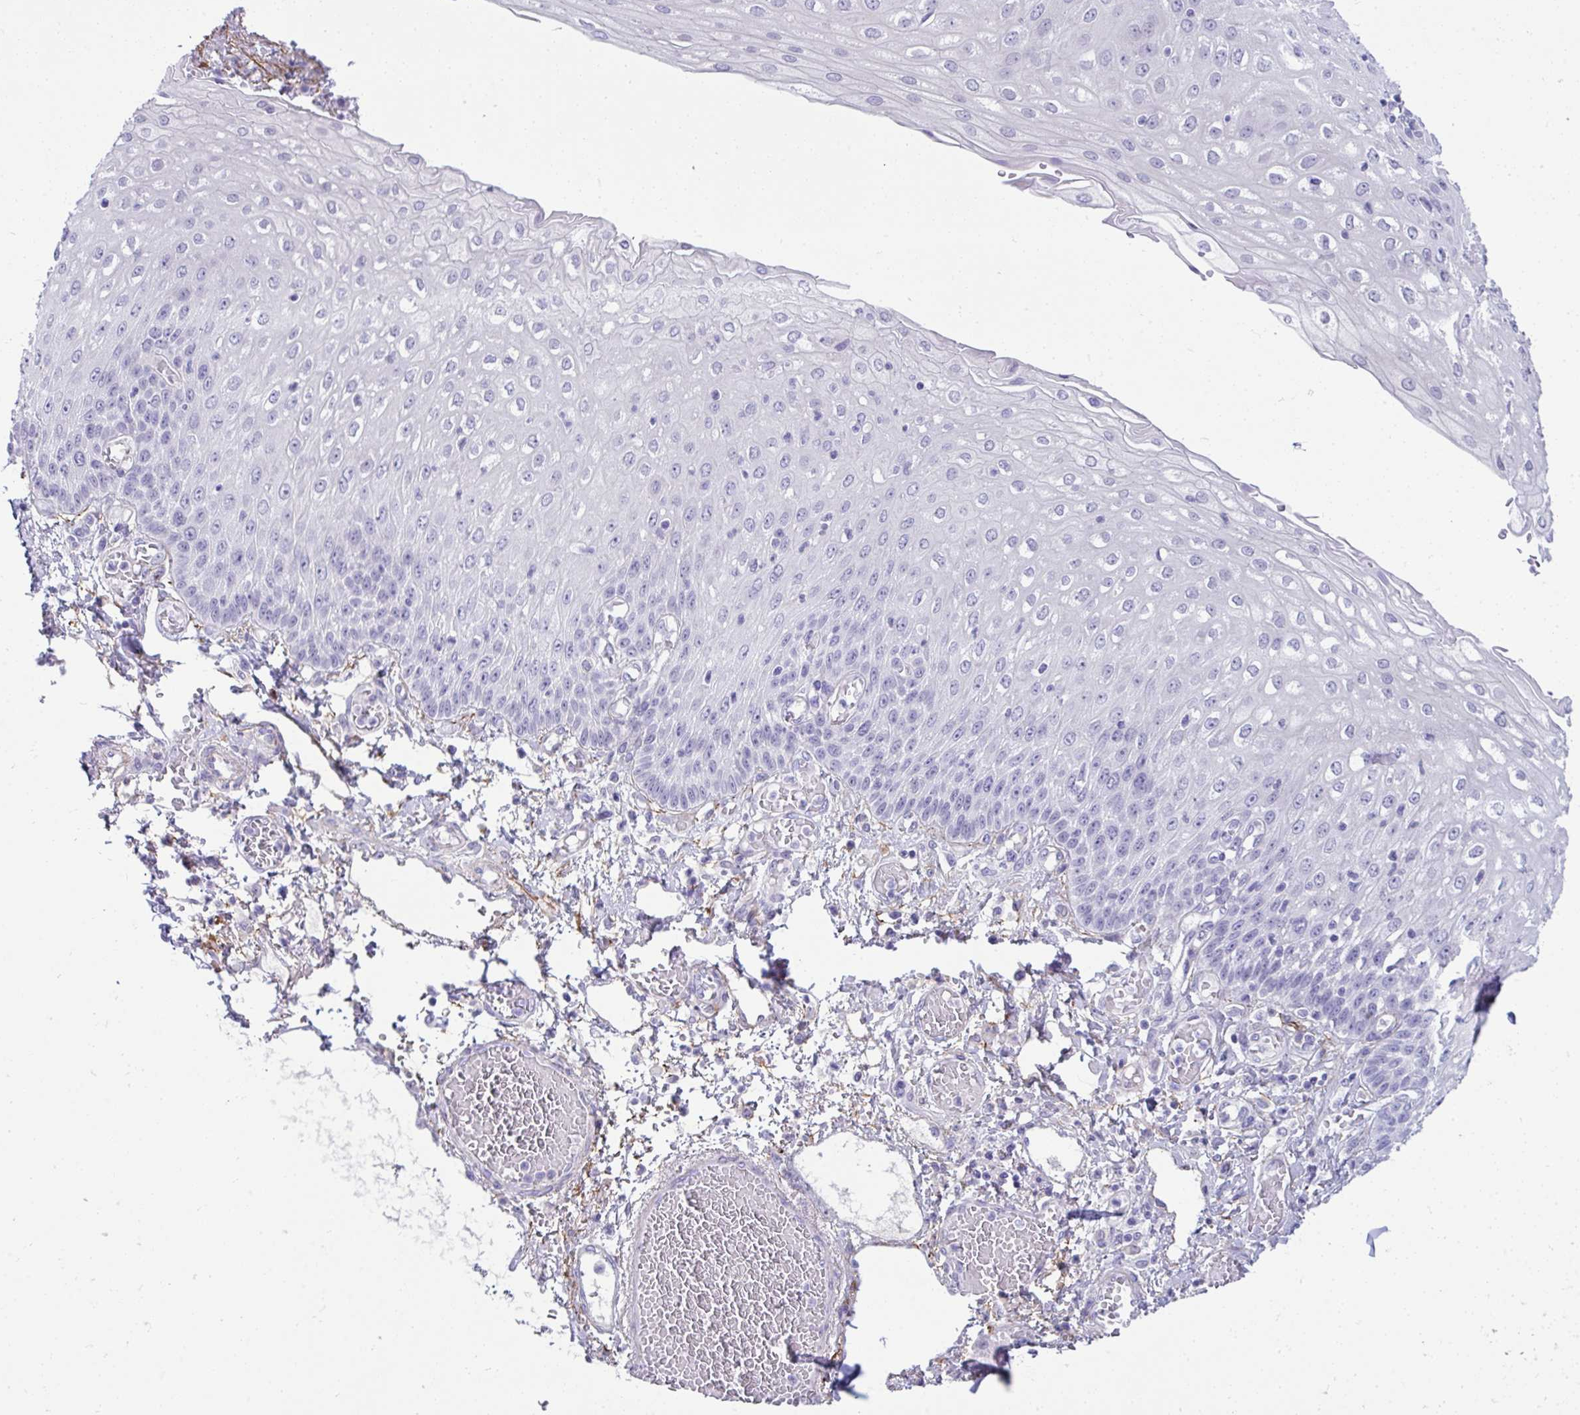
{"staining": {"intensity": "negative", "quantity": "none", "location": "none"}, "tissue": "esophagus", "cell_type": "Squamous epithelial cells", "image_type": "normal", "snomed": [{"axis": "morphology", "description": "Normal tissue, NOS"}, {"axis": "morphology", "description": "Adenocarcinoma, NOS"}, {"axis": "topography", "description": "Esophagus"}], "caption": "The micrograph displays no significant staining in squamous epithelial cells of esophagus. Nuclei are stained in blue.", "gene": "PIGZ", "patient": {"sex": "male", "age": 81}}